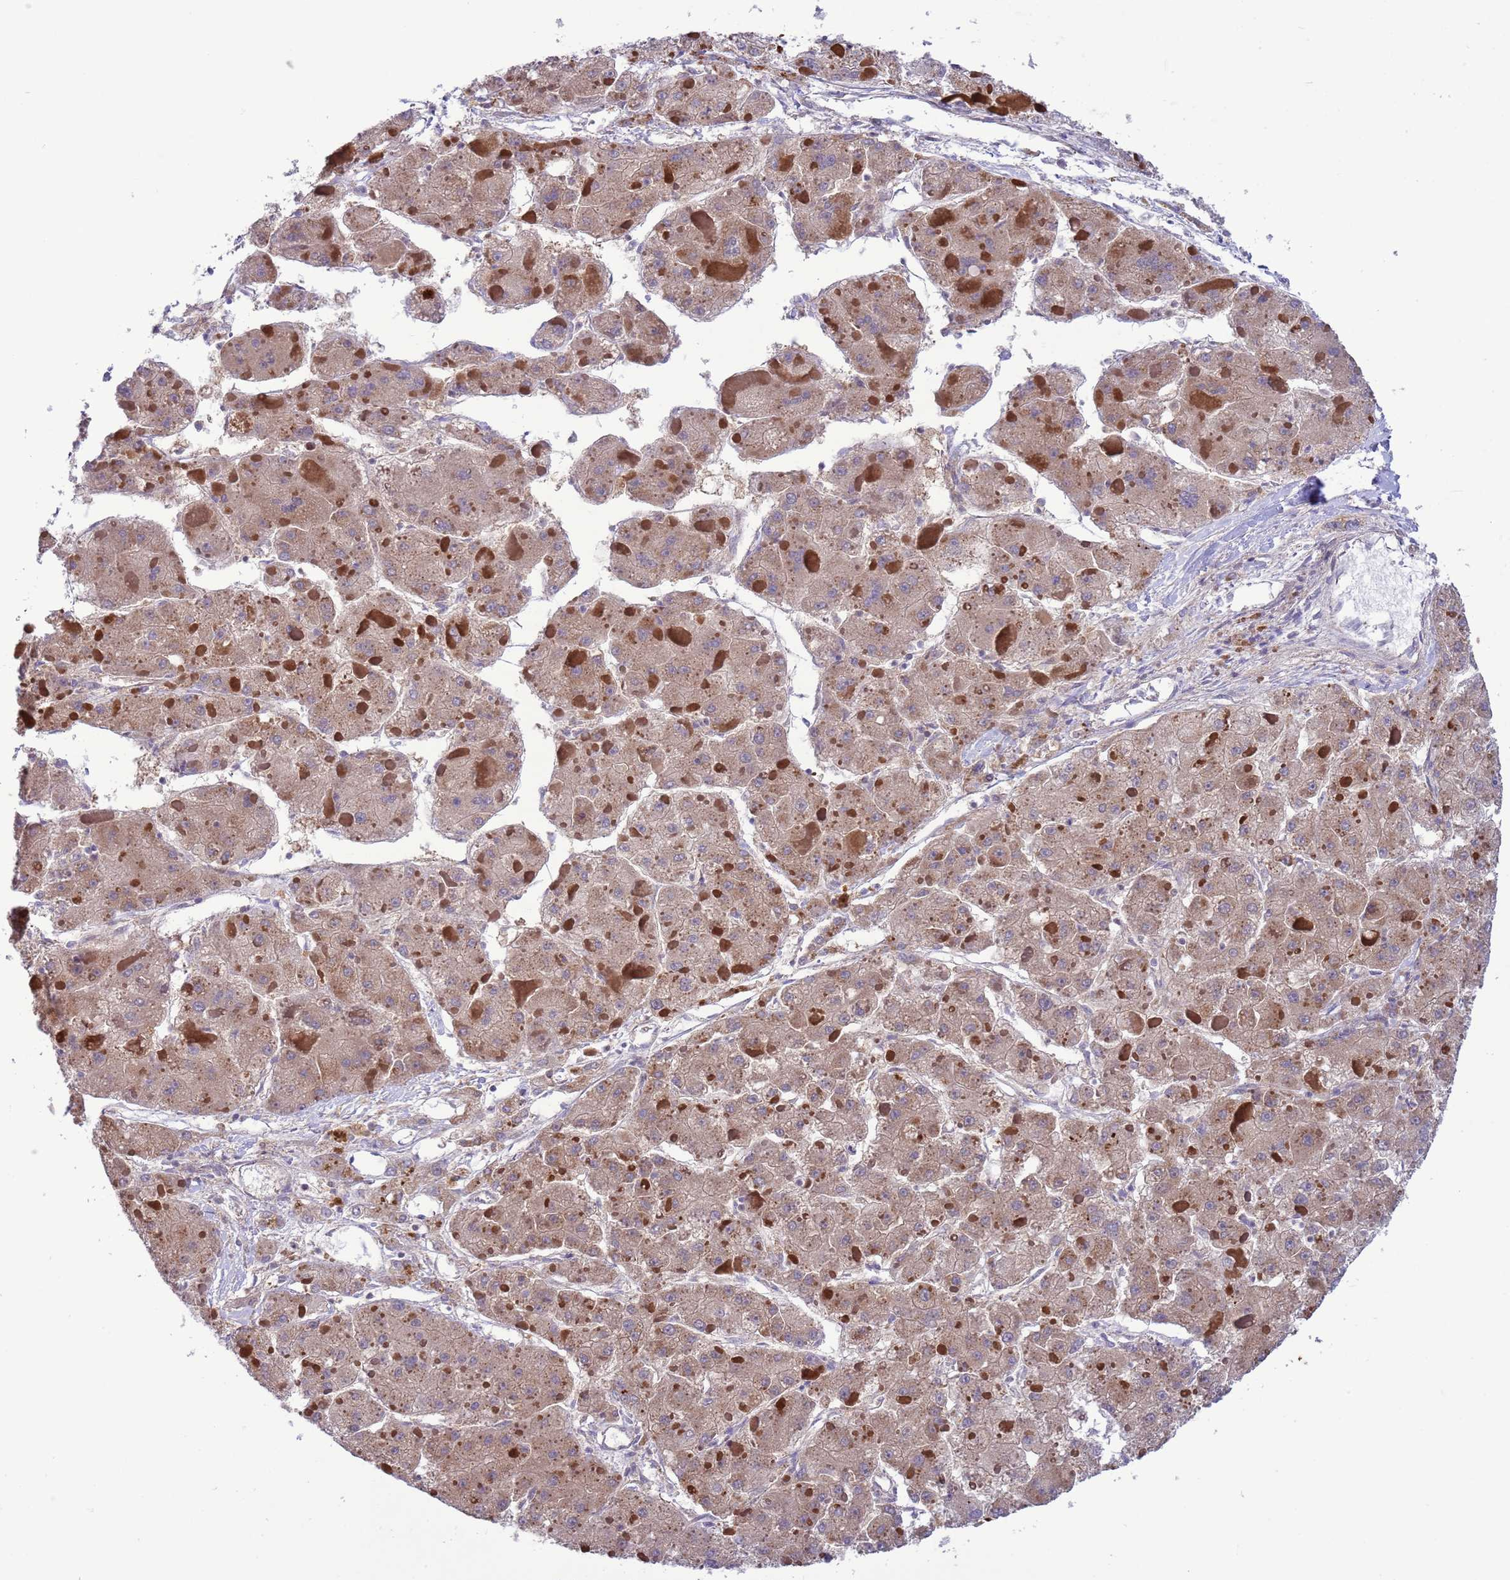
{"staining": {"intensity": "weak", "quantity": ">75%", "location": "cytoplasmic/membranous"}, "tissue": "liver cancer", "cell_type": "Tumor cells", "image_type": "cancer", "snomed": [{"axis": "morphology", "description": "Carcinoma, Hepatocellular, NOS"}, {"axis": "topography", "description": "Liver"}], "caption": "The micrograph exhibits immunohistochemical staining of liver cancer (hepatocellular carcinoma). There is weak cytoplasmic/membranous expression is present in approximately >75% of tumor cells. The protein of interest is stained brown, and the nuclei are stained in blue (DAB (3,3'-diaminobenzidine) IHC with brightfield microscopy, high magnification).", "gene": "GJA10", "patient": {"sex": "female", "age": 73}}